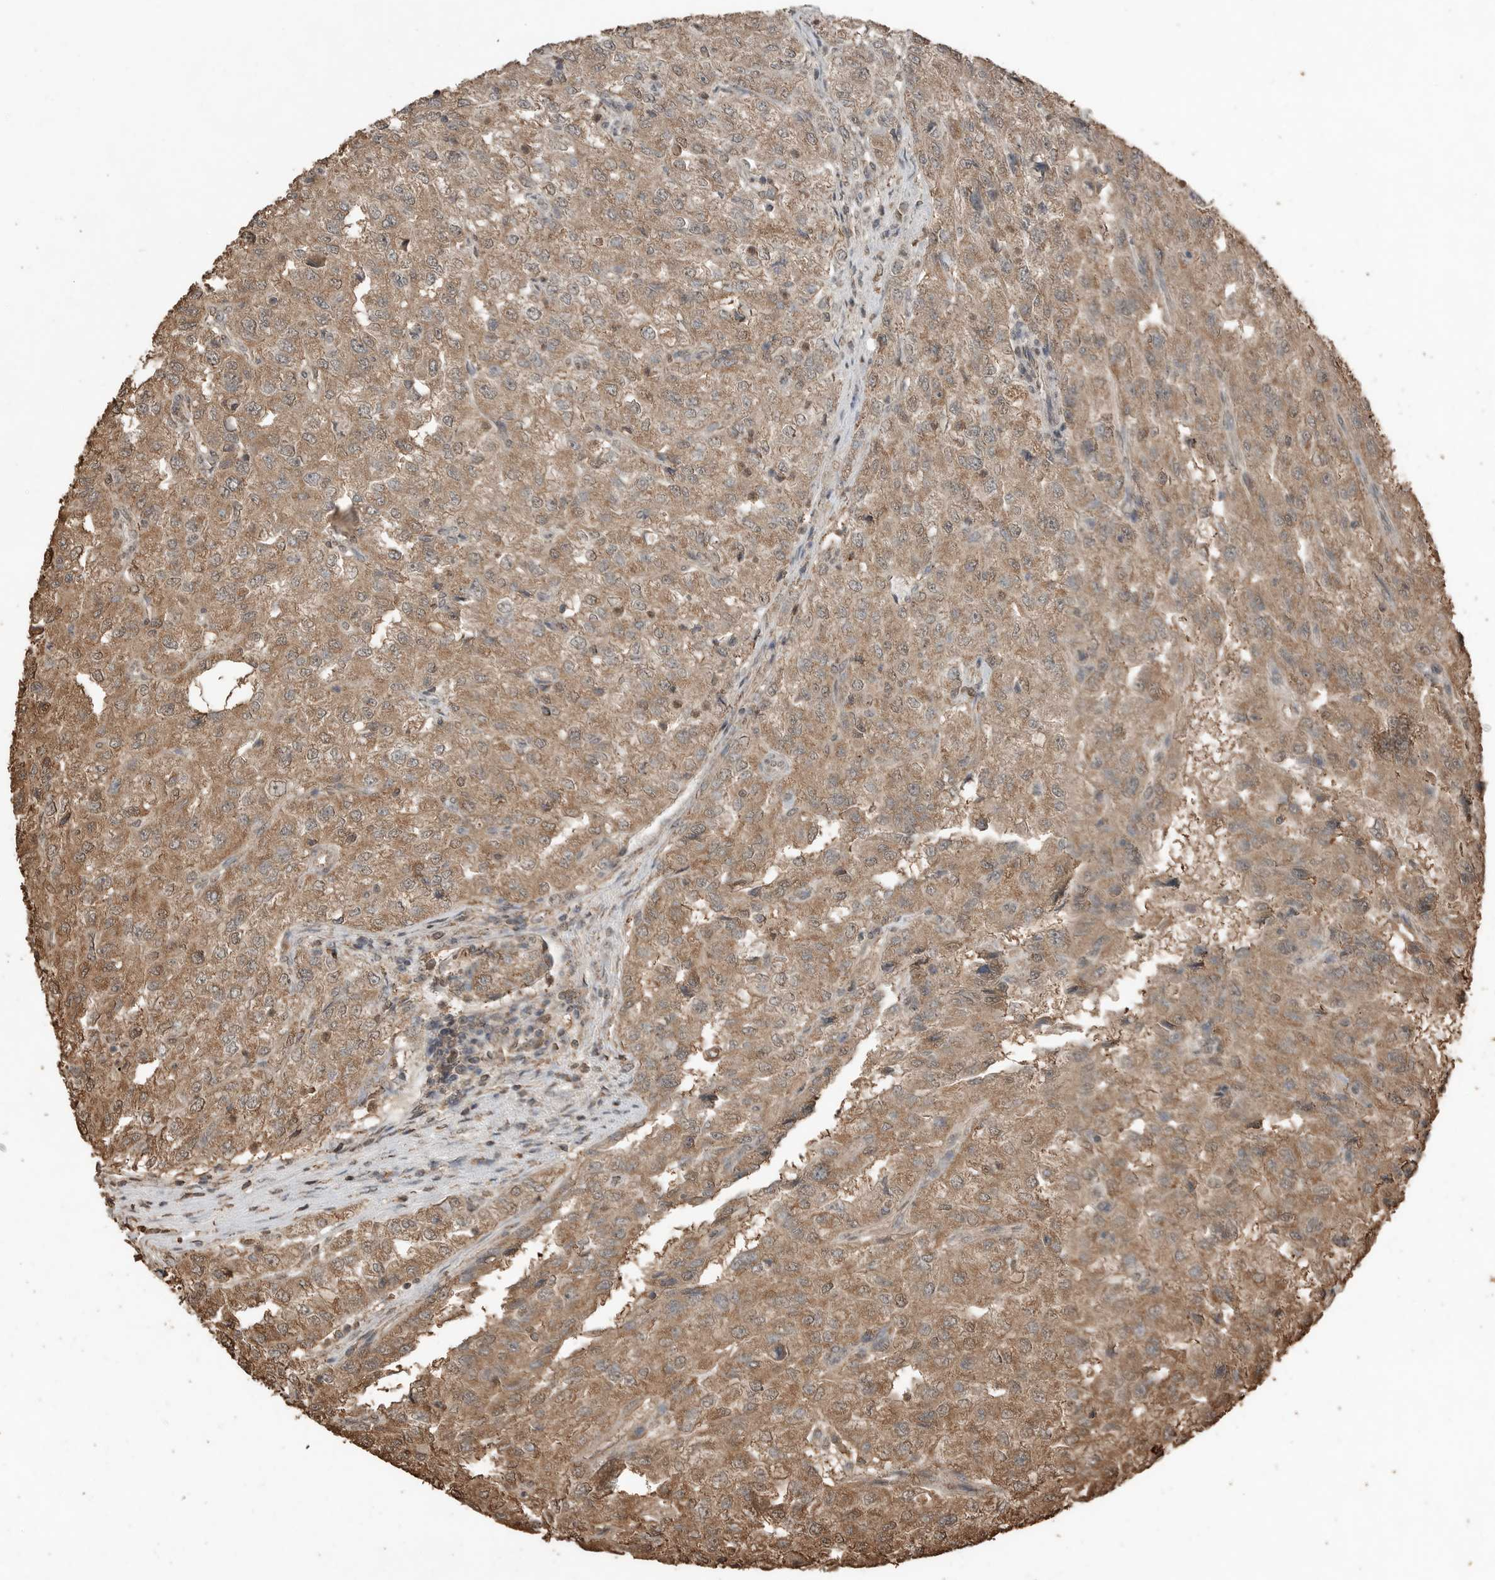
{"staining": {"intensity": "moderate", "quantity": ">75%", "location": "cytoplasmic/membranous"}, "tissue": "renal cancer", "cell_type": "Tumor cells", "image_type": "cancer", "snomed": [{"axis": "morphology", "description": "Adenocarcinoma, NOS"}, {"axis": "topography", "description": "Kidney"}], "caption": "Immunohistochemistry (IHC) image of neoplastic tissue: human adenocarcinoma (renal) stained using immunohistochemistry (IHC) displays medium levels of moderate protein expression localized specifically in the cytoplasmic/membranous of tumor cells, appearing as a cytoplasmic/membranous brown color.", "gene": "BLZF1", "patient": {"sex": "female", "age": 54}}